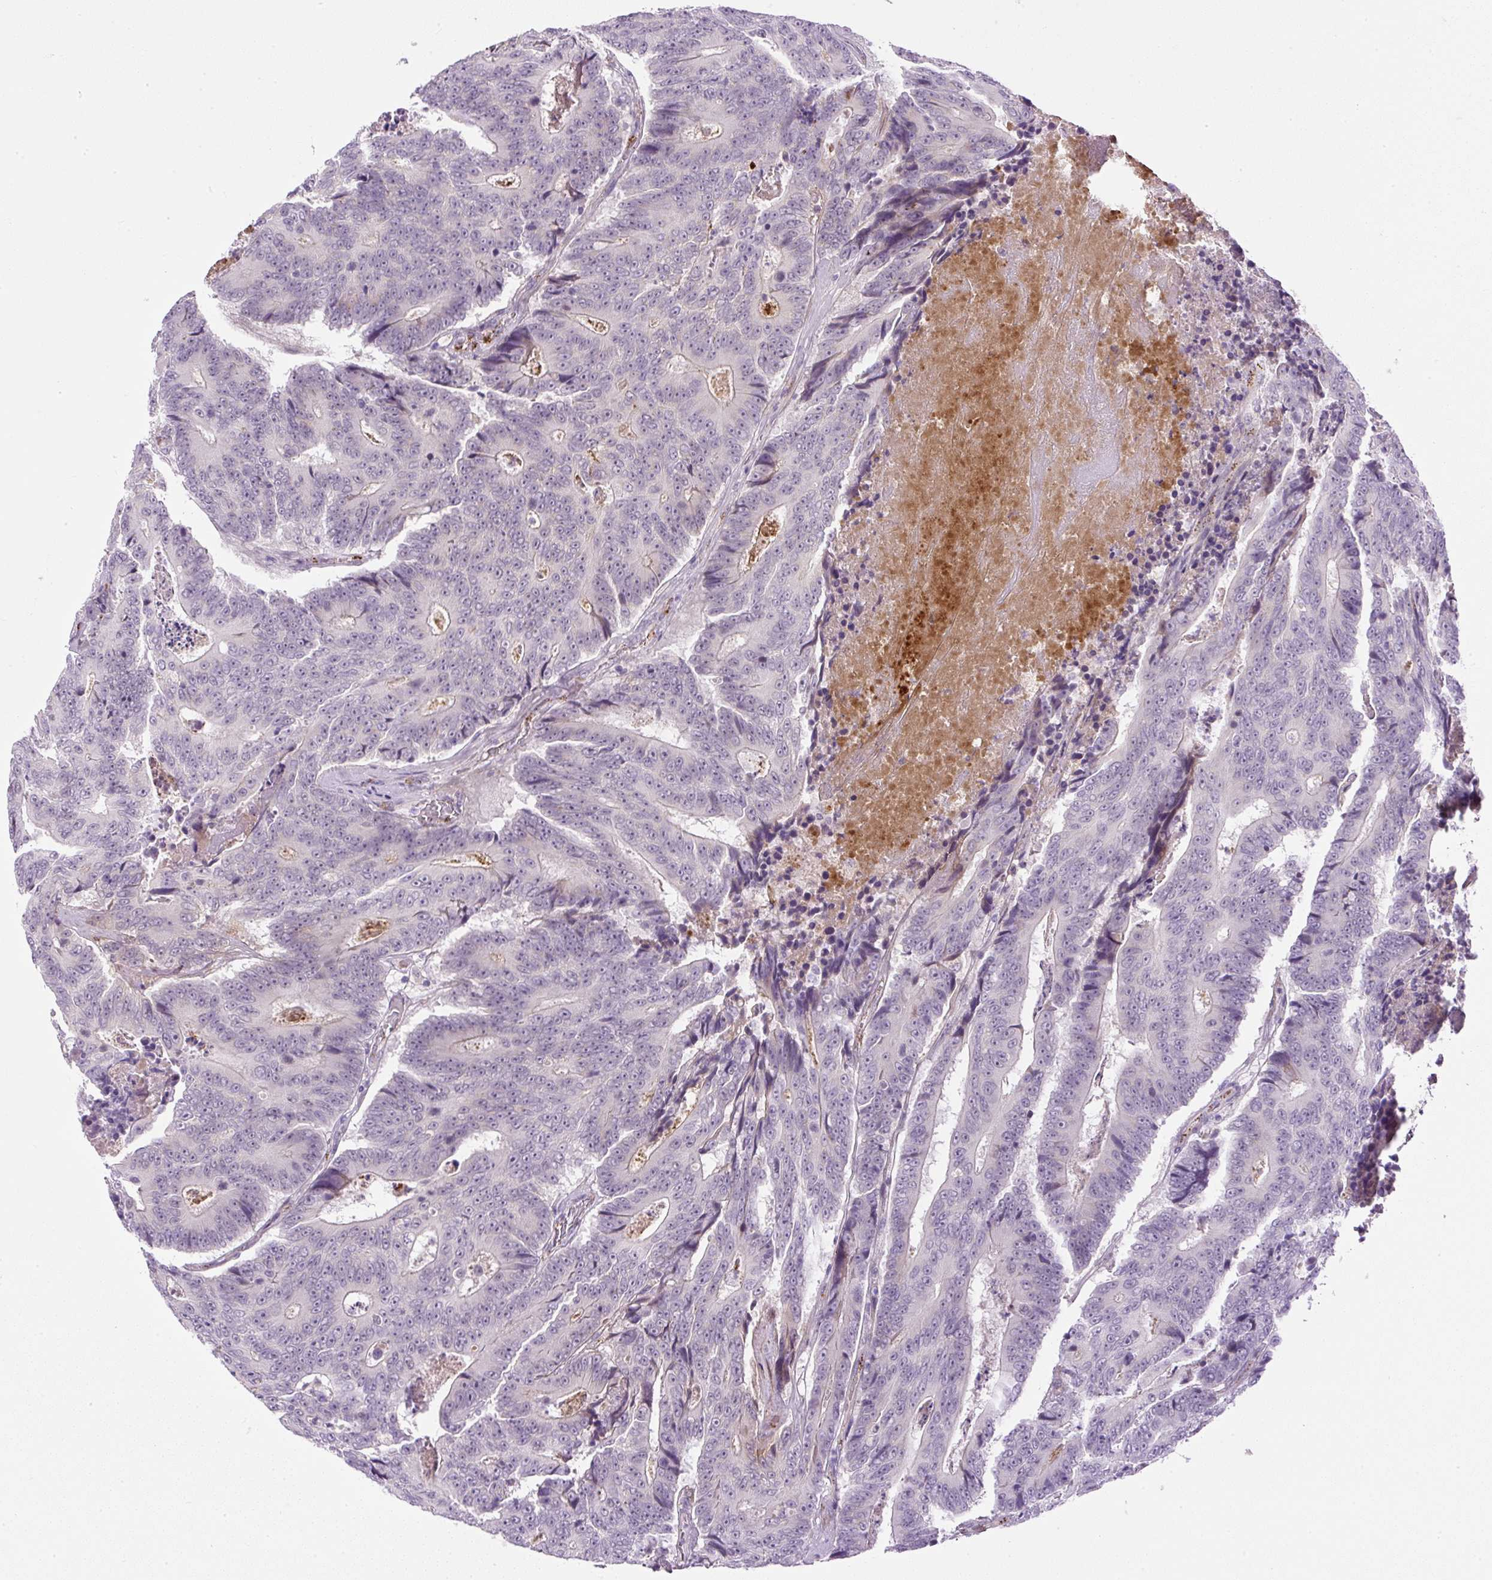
{"staining": {"intensity": "negative", "quantity": "none", "location": "none"}, "tissue": "colorectal cancer", "cell_type": "Tumor cells", "image_type": "cancer", "snomed": [{"axis": "morphology", "description": "Adenocarcinoma, NOS"}, {"axis": "topography", "description": "Colon"}], "caption": "DAB (3,3'-diaminobenzidine) immunohistochemical staining of colorectal cancer exhibits no significant positivity in tumor cells. Nuclei are stained in blue.", "gene": "LEFTY2", "patient": {"sex": "male", "age": 83}}